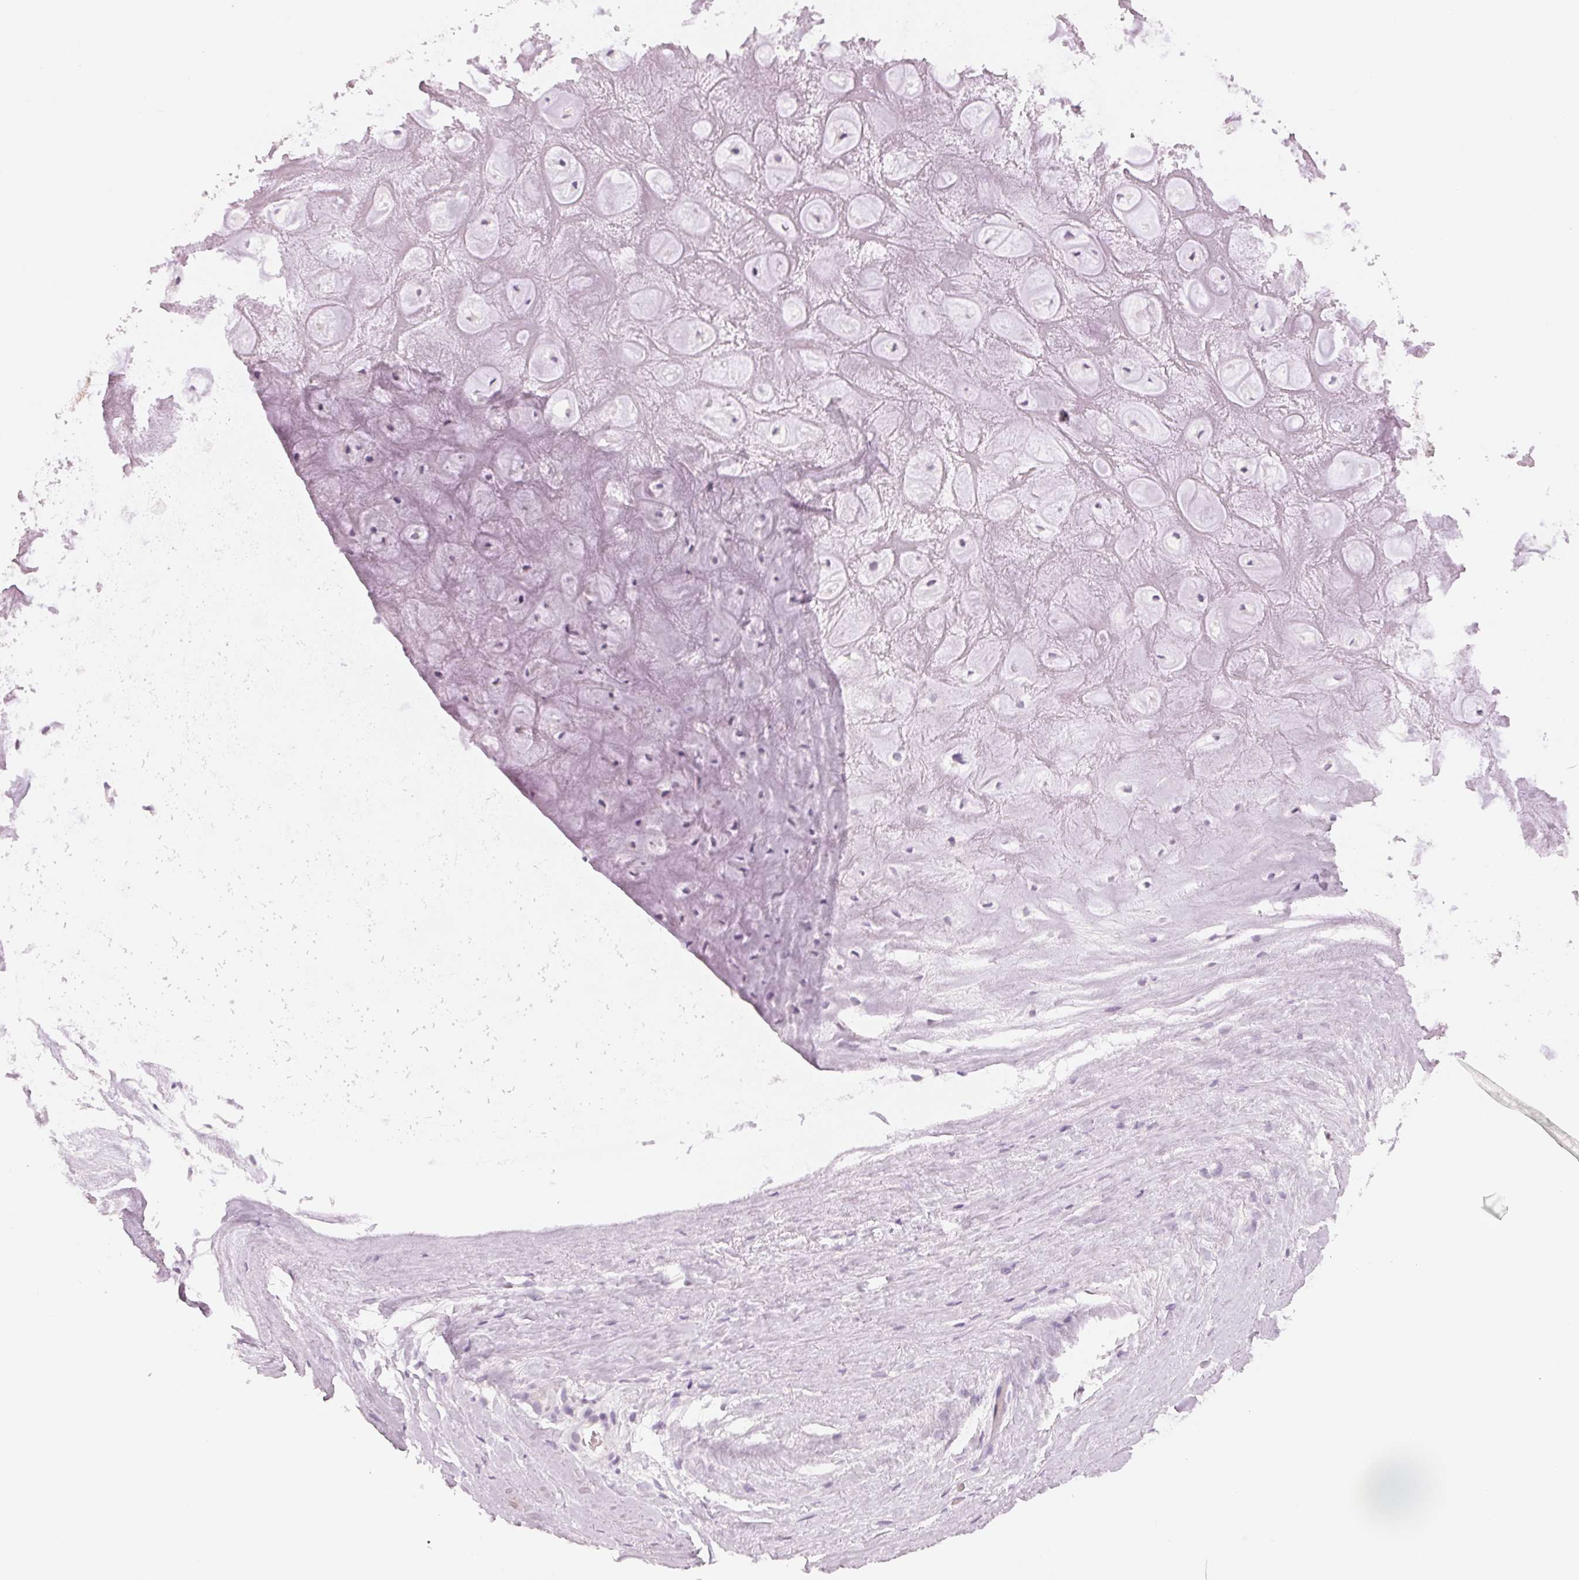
{"staining": {"intensity": "negative", "quantity": "none", "location": "none"}, "tissue": "soft tissue", "cell_type": "Chondrocytes", "image_type": "normal", "snomed": [{"axis": "morphology", "description": "Normal tissue, NOS"}, {"axis": "topography", "description": "Lymph node"}, {"axis": "topography", "description": "Cartilage tissue"}, {"axis": "topography", "description": "Nasopharynx"}], "caption": "The photomicrograph exhibits no significant positivity in chondrocytes of soft tissue.", "gene": "HOXB13", "patient": {"sex": "male", "age": 63}}